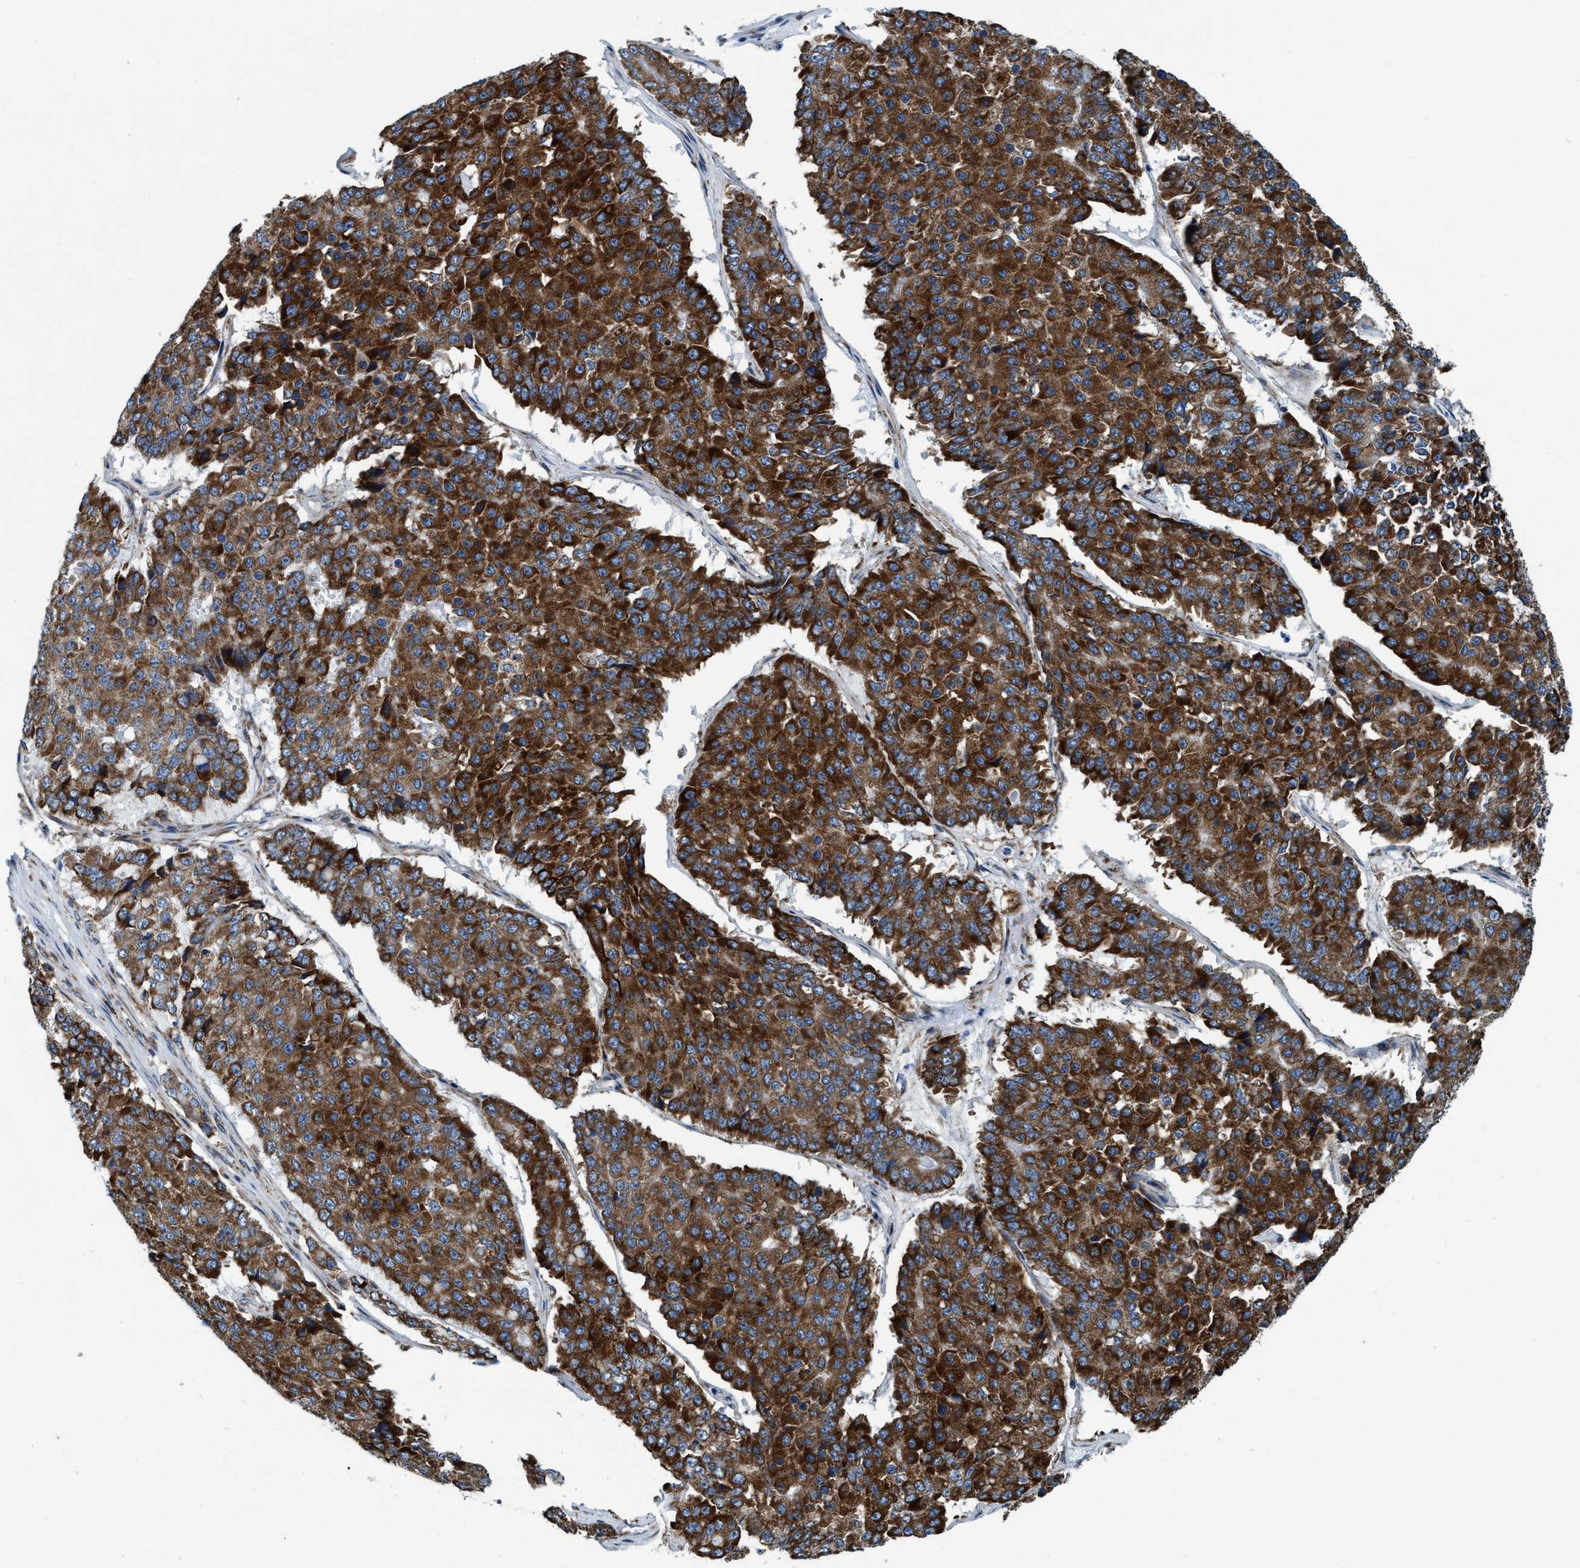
{"staining": {"intensity": "strong", "quantity": ">75%", "location": "cytoplasmic/membranous"}, "tissue": "pancreatic cancer", "cell_type": "Tumor cells", "image_type": "cancer", "snomed": [{"axis": "morphology", "description": "Adenocarcinoma, NOS"}, {"axis": "topography", "description": "Pancreas"}], "caption": "Pancreatic cancer tissue reveals strong cytoplasmic/membranous expression in about >75% of tumor cells, visualized by immunohistochemistry. (IHC, brightfield microscopy, high magnification).", "gene": "ARMC9", "patient": {"sex": "male", "age": 50}}